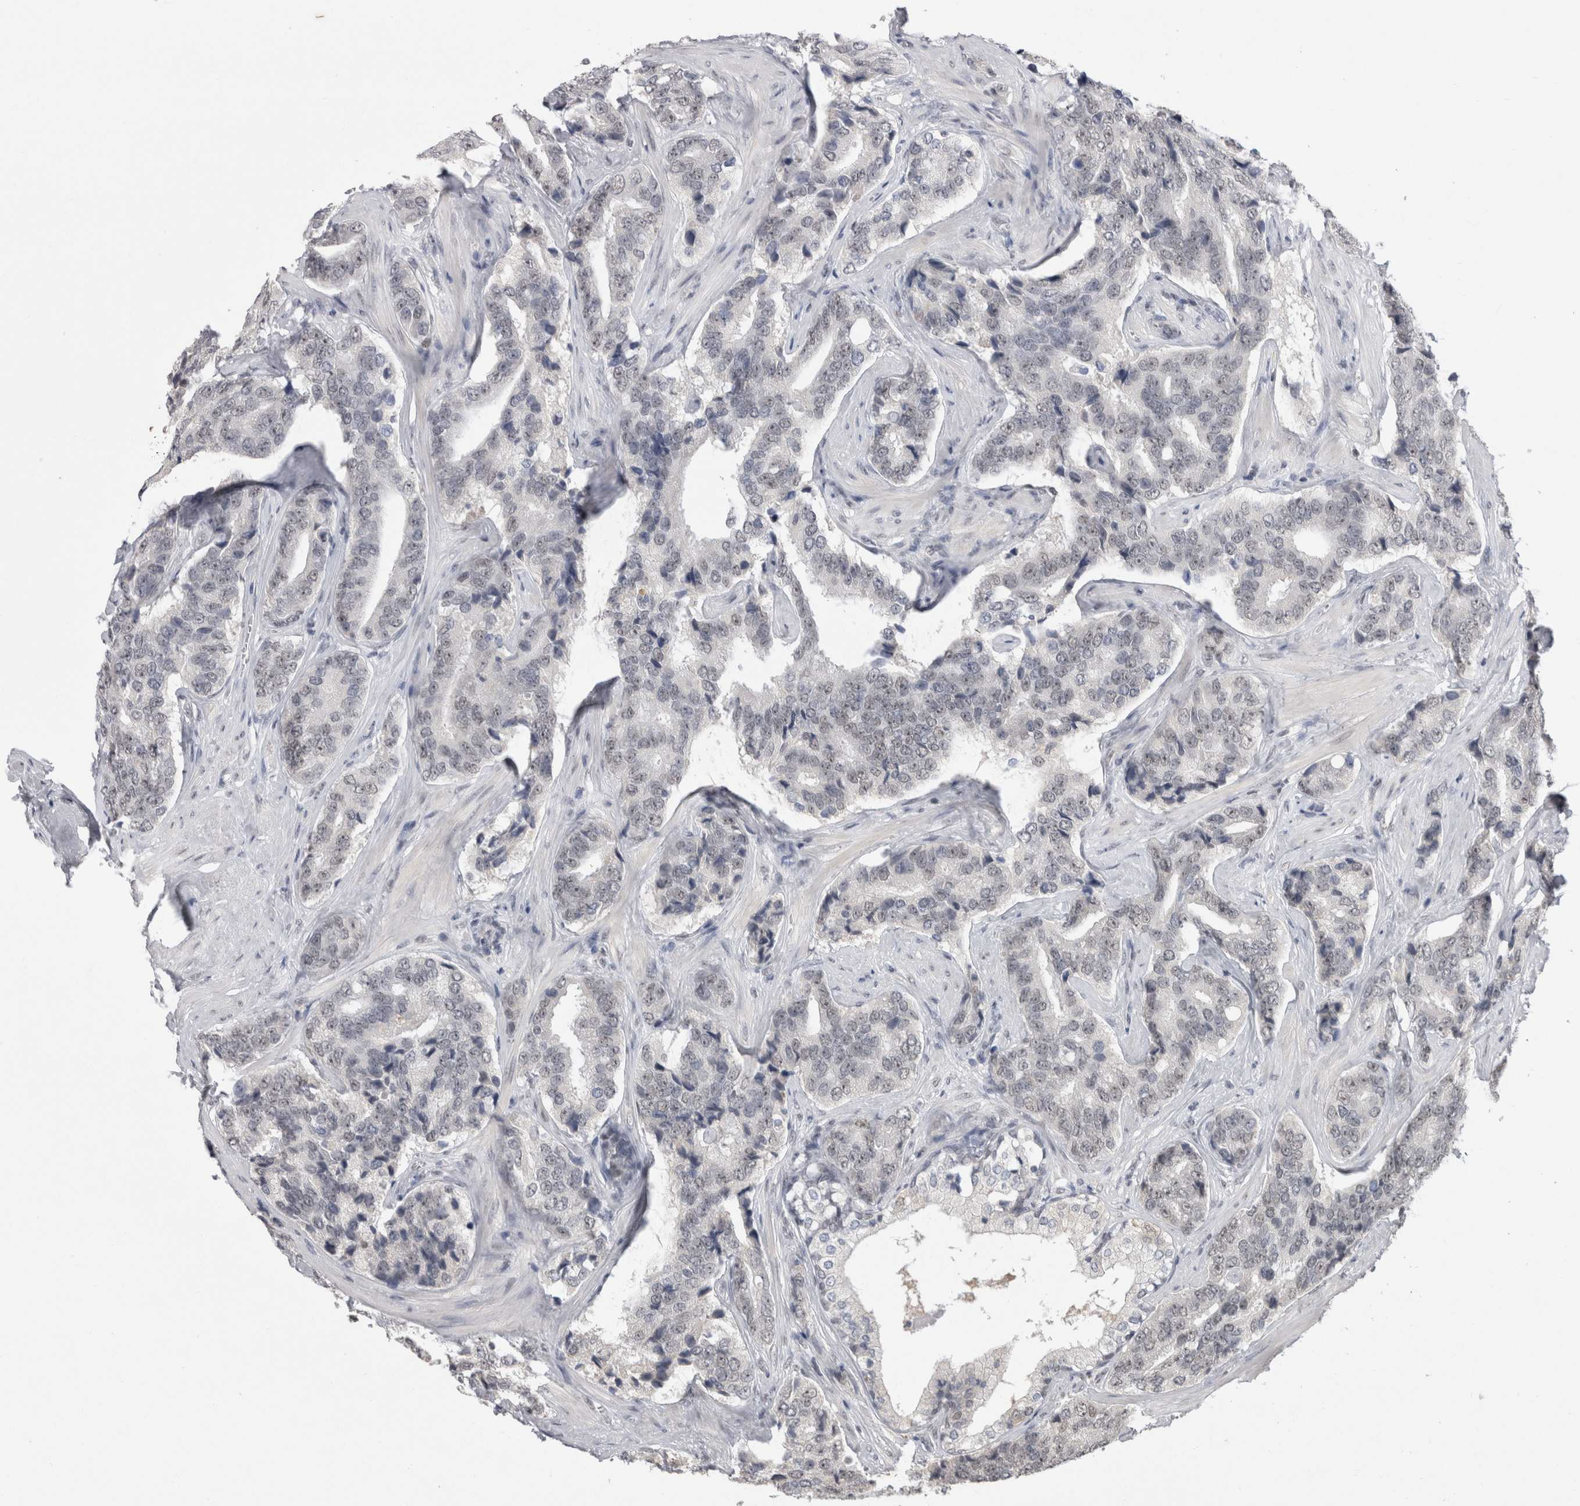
{"staining": {"intensity": "negative", "quantity": "none", "location": "none"}, "tissue": "prostate cancer", "cell_type": "Tumor cells", "image_type": "cancer", "snomed": [{"axis": "morphology", "description": "Adenocarcinoma, High grade"}, {"axis": "topography", "description": "Prostate"}], "caption": "Prostate high-grade adenocarcinoma stained for a protein using immunohistochemistry (IHC) demonstrates no expression tumor cells.", "gene": "DAXX", "patient": {"sex": "male", "age": 60}}